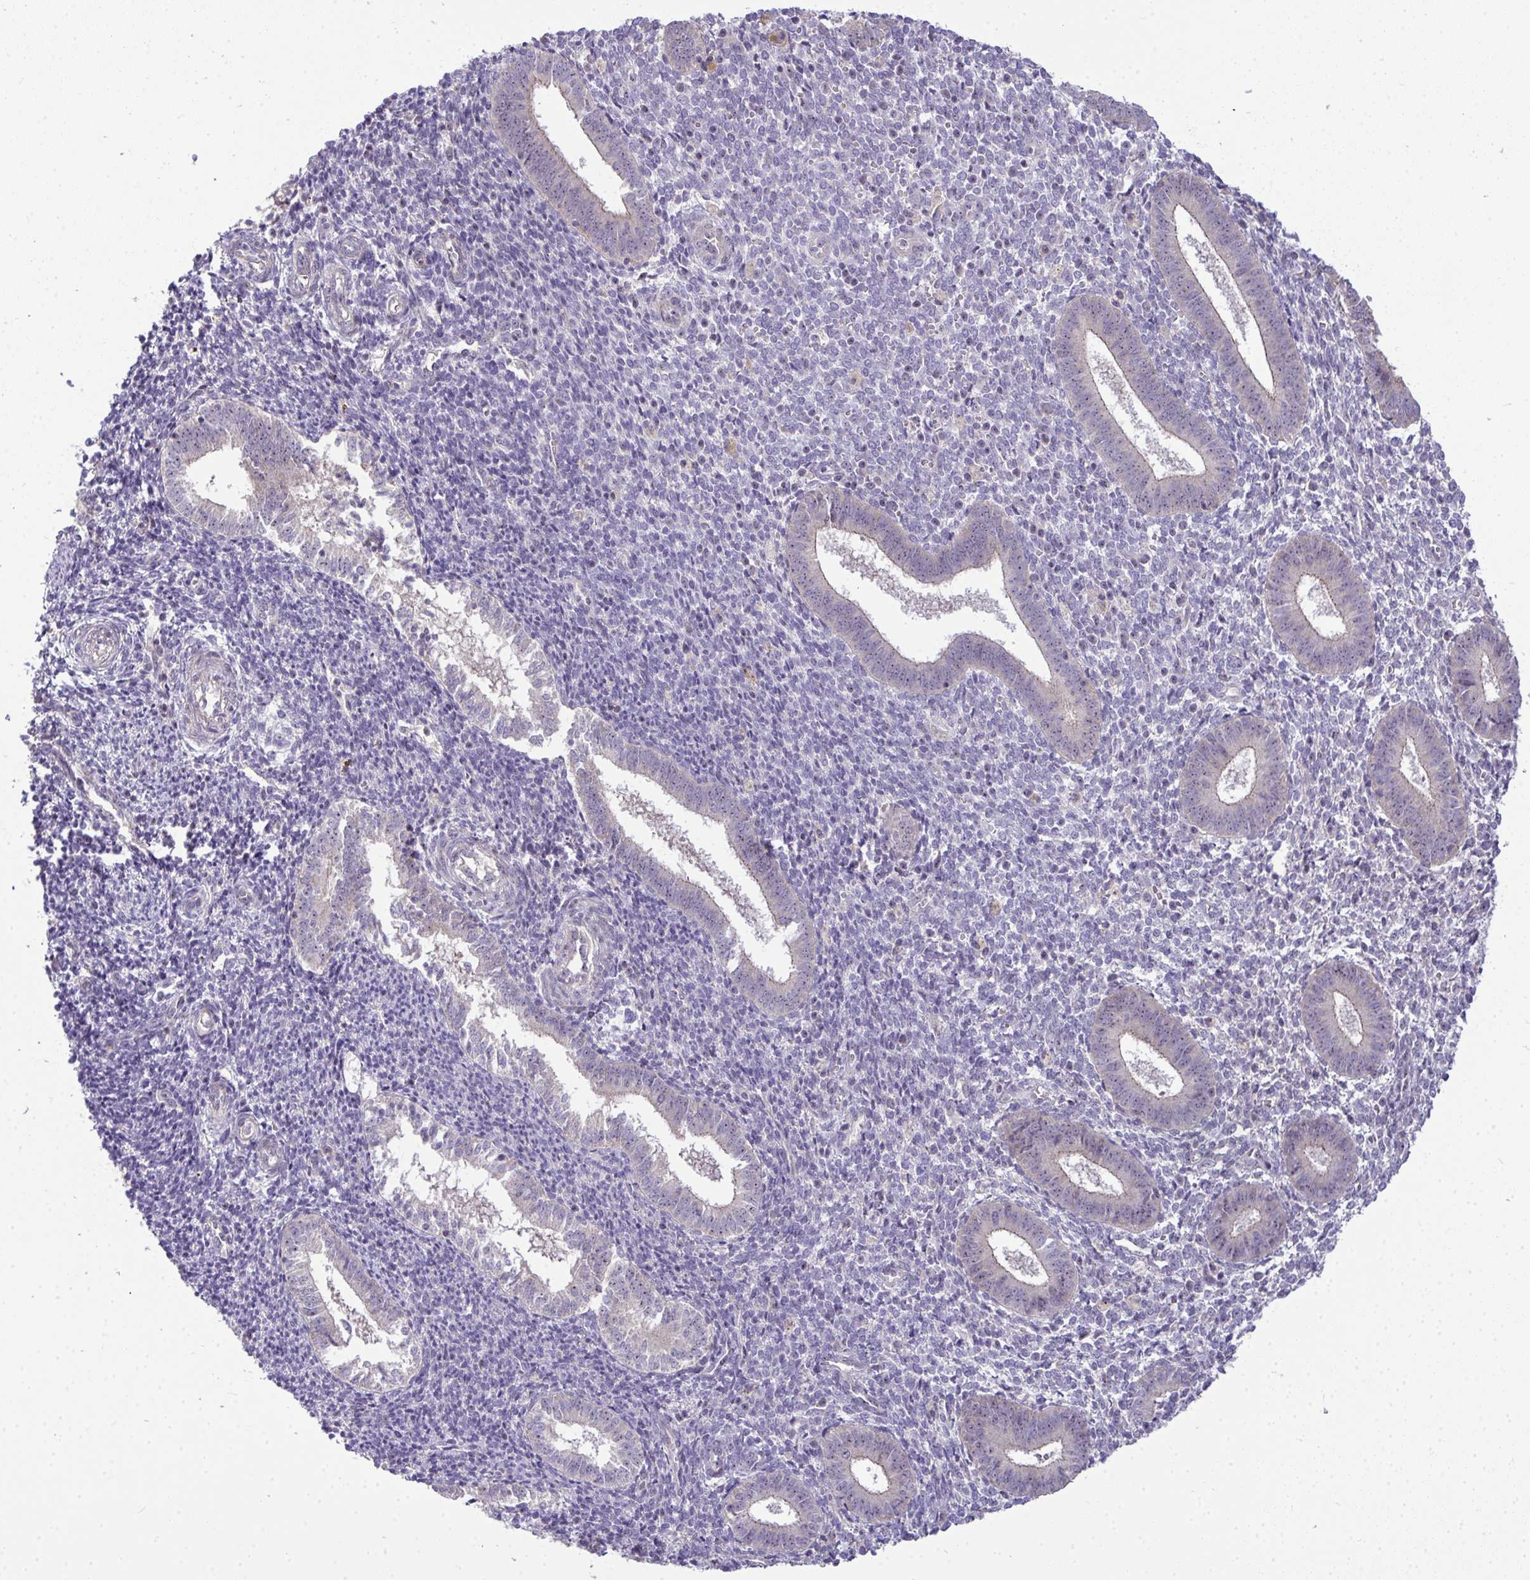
{"staining": {"intensity": "negative", "quantity": "none", "location": "none"}, "tissue": "endometrium", "cell_type": "Cells in endometrial stroma", "image_type": "normal", "snomed": [{"axis": "morphology", "description": "Normal tissue, NOS"}, {"axis": "topography", "description": "Endometrium"}], "caption": "Histopathology image shows no significant protein expression in cells in endometrial stroma of benign endometrium. (IHC, brightfield microscopy, high magnification).", "gene": "NT5C1A", "patient": {"sex": "female", "age": 25}}